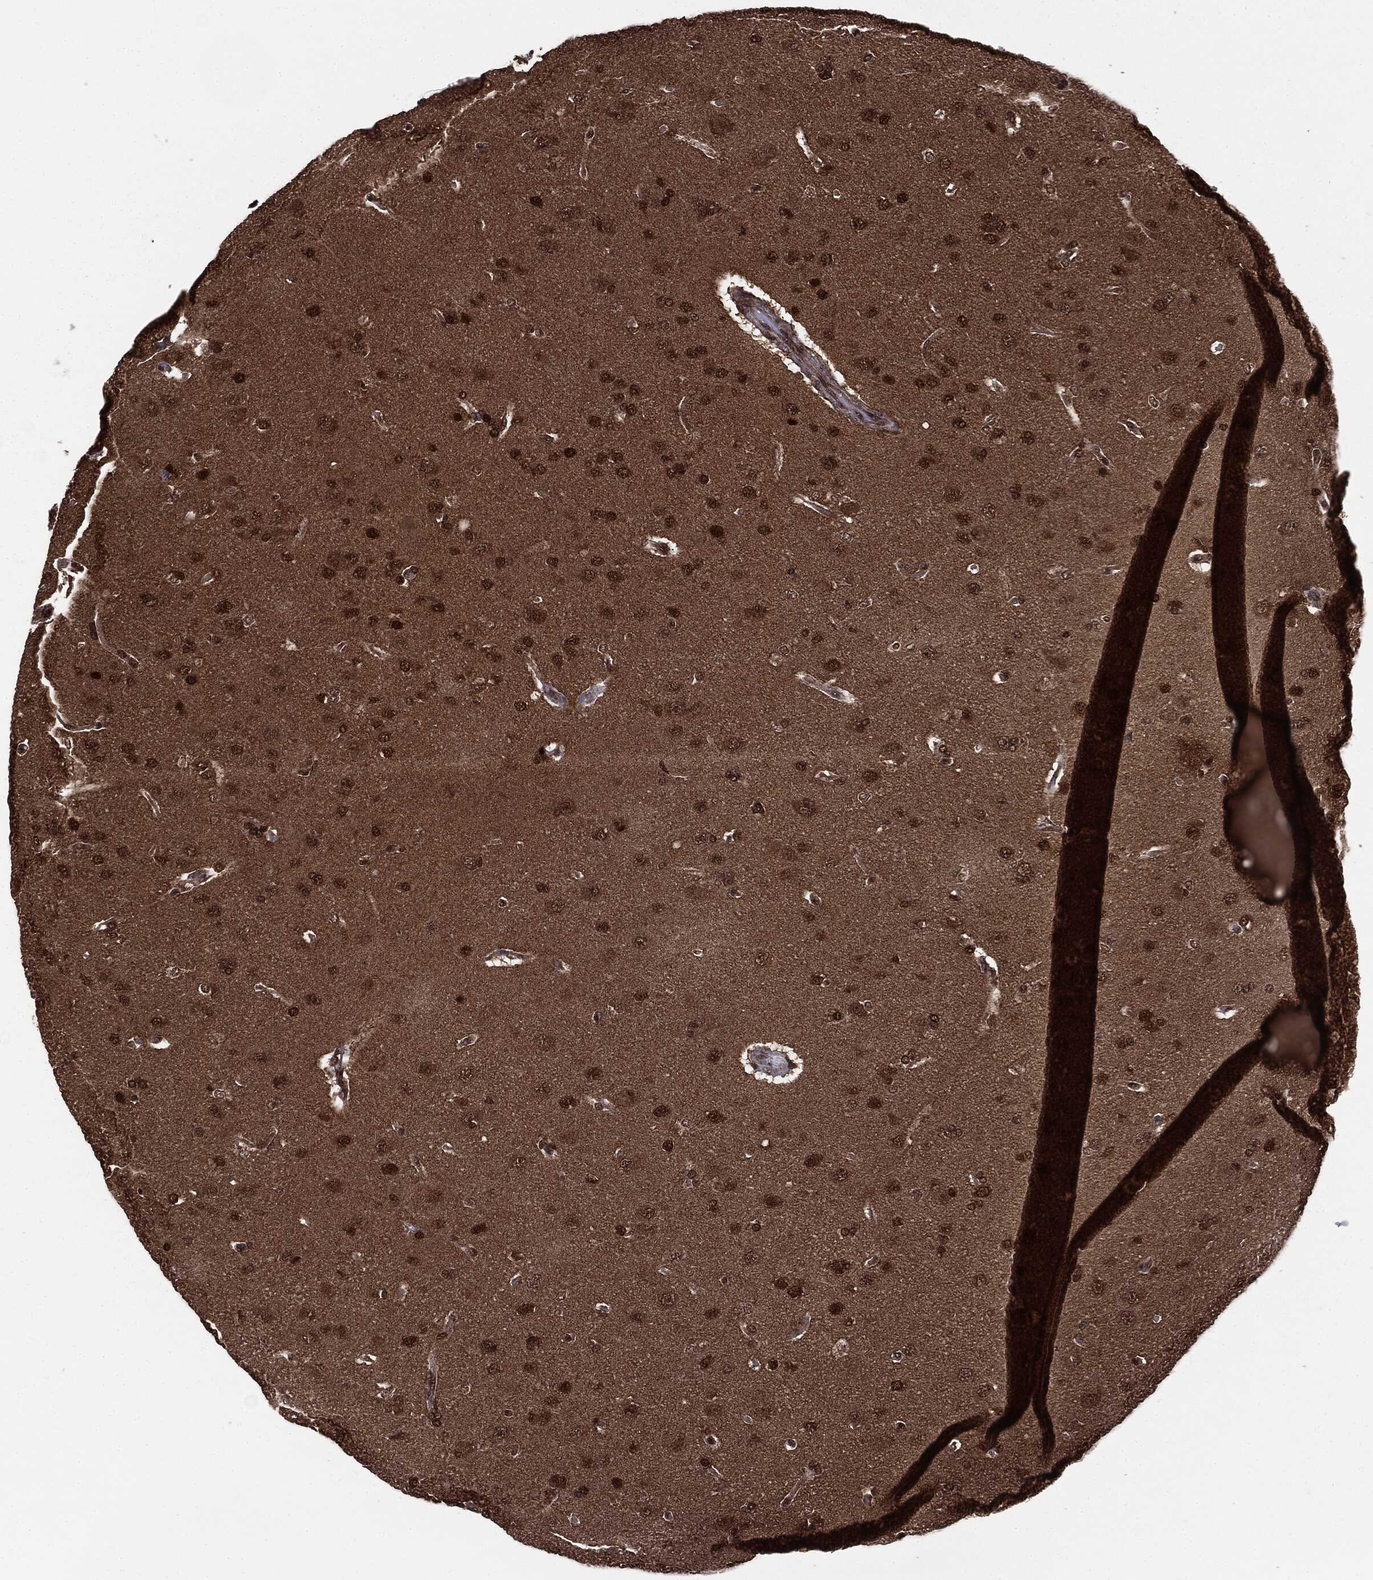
{"staining": {"intensity": "strong", "quantity": ">75%", "location": "nuclear"}, "tissue": "glioma", "cell_type": "Tumor cells", "image_type": "cancer", "snomed": [{"axis": "morphology", "description": "Glioma, malignant, NOS"}, {"axis": "topography", "description": "Cerebral cortex"}], "caption": "Tumor cells demonstrate high levels of strong nuclear expression in approximately >75% of cells in glioma. Nuclei are stained in blue.", "gene": "PTPA", "patient": {"sex": "male", "age": 58}}